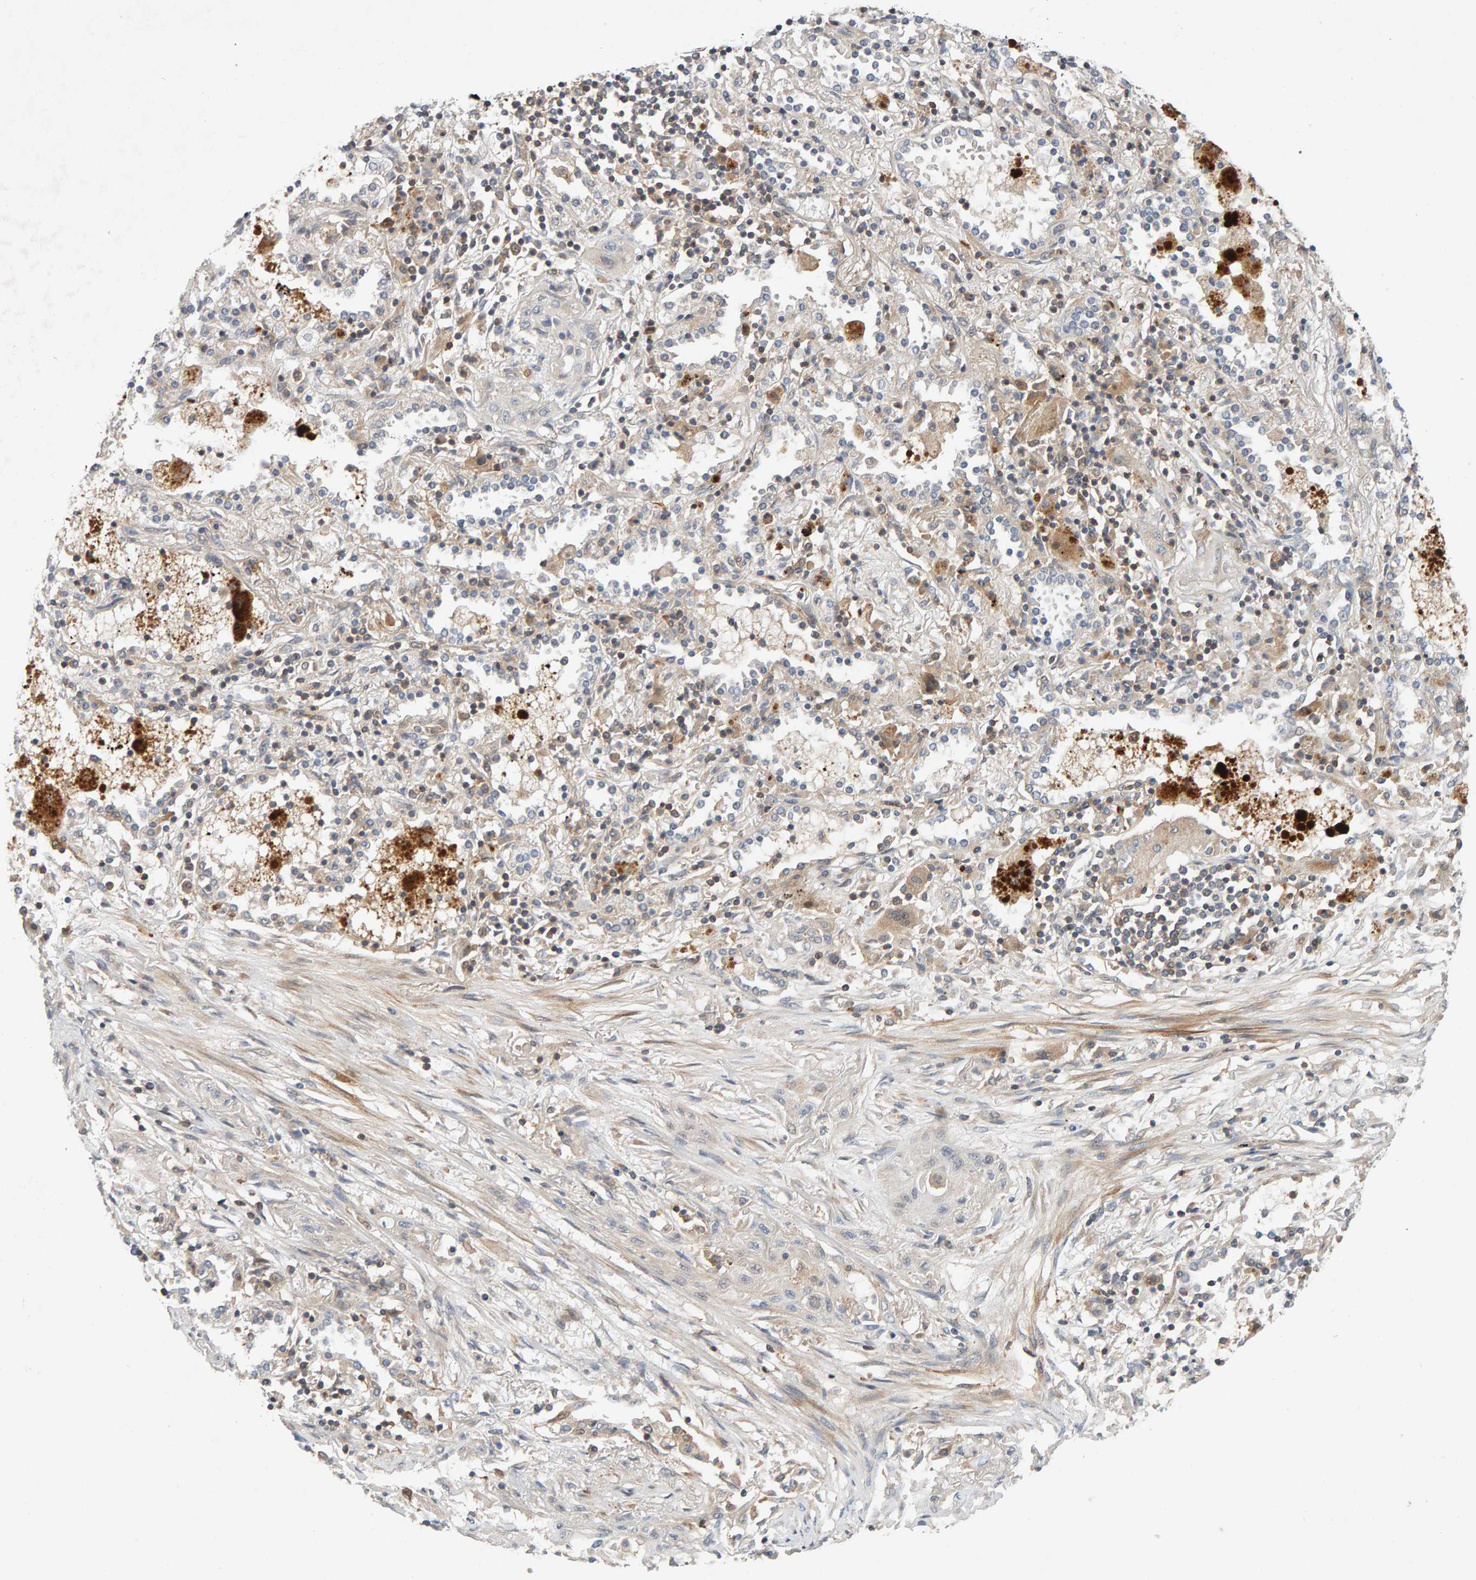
{"staining": {"intensity": "weak", "quantity": "25%-75%", "location": "cytoplasmic/membranous"}, "tissue": "lung cancer", "cell_type": "Tumor cells", "image_type": "cancer", "snomed": [{"axis": "morphology", "description": "Squamous cell carcinoma, NOS"}, {"axis": "topography", "description": "Lung"}], "caption": "Tumor cells reveal low levels of weak cytoplasmic/membranous expression in about 25%-75% of cells in lung cancer (squamous cell carcinoma).", "gene": "NUDCD1", "patient": {"sex": "female", "age": 47}}